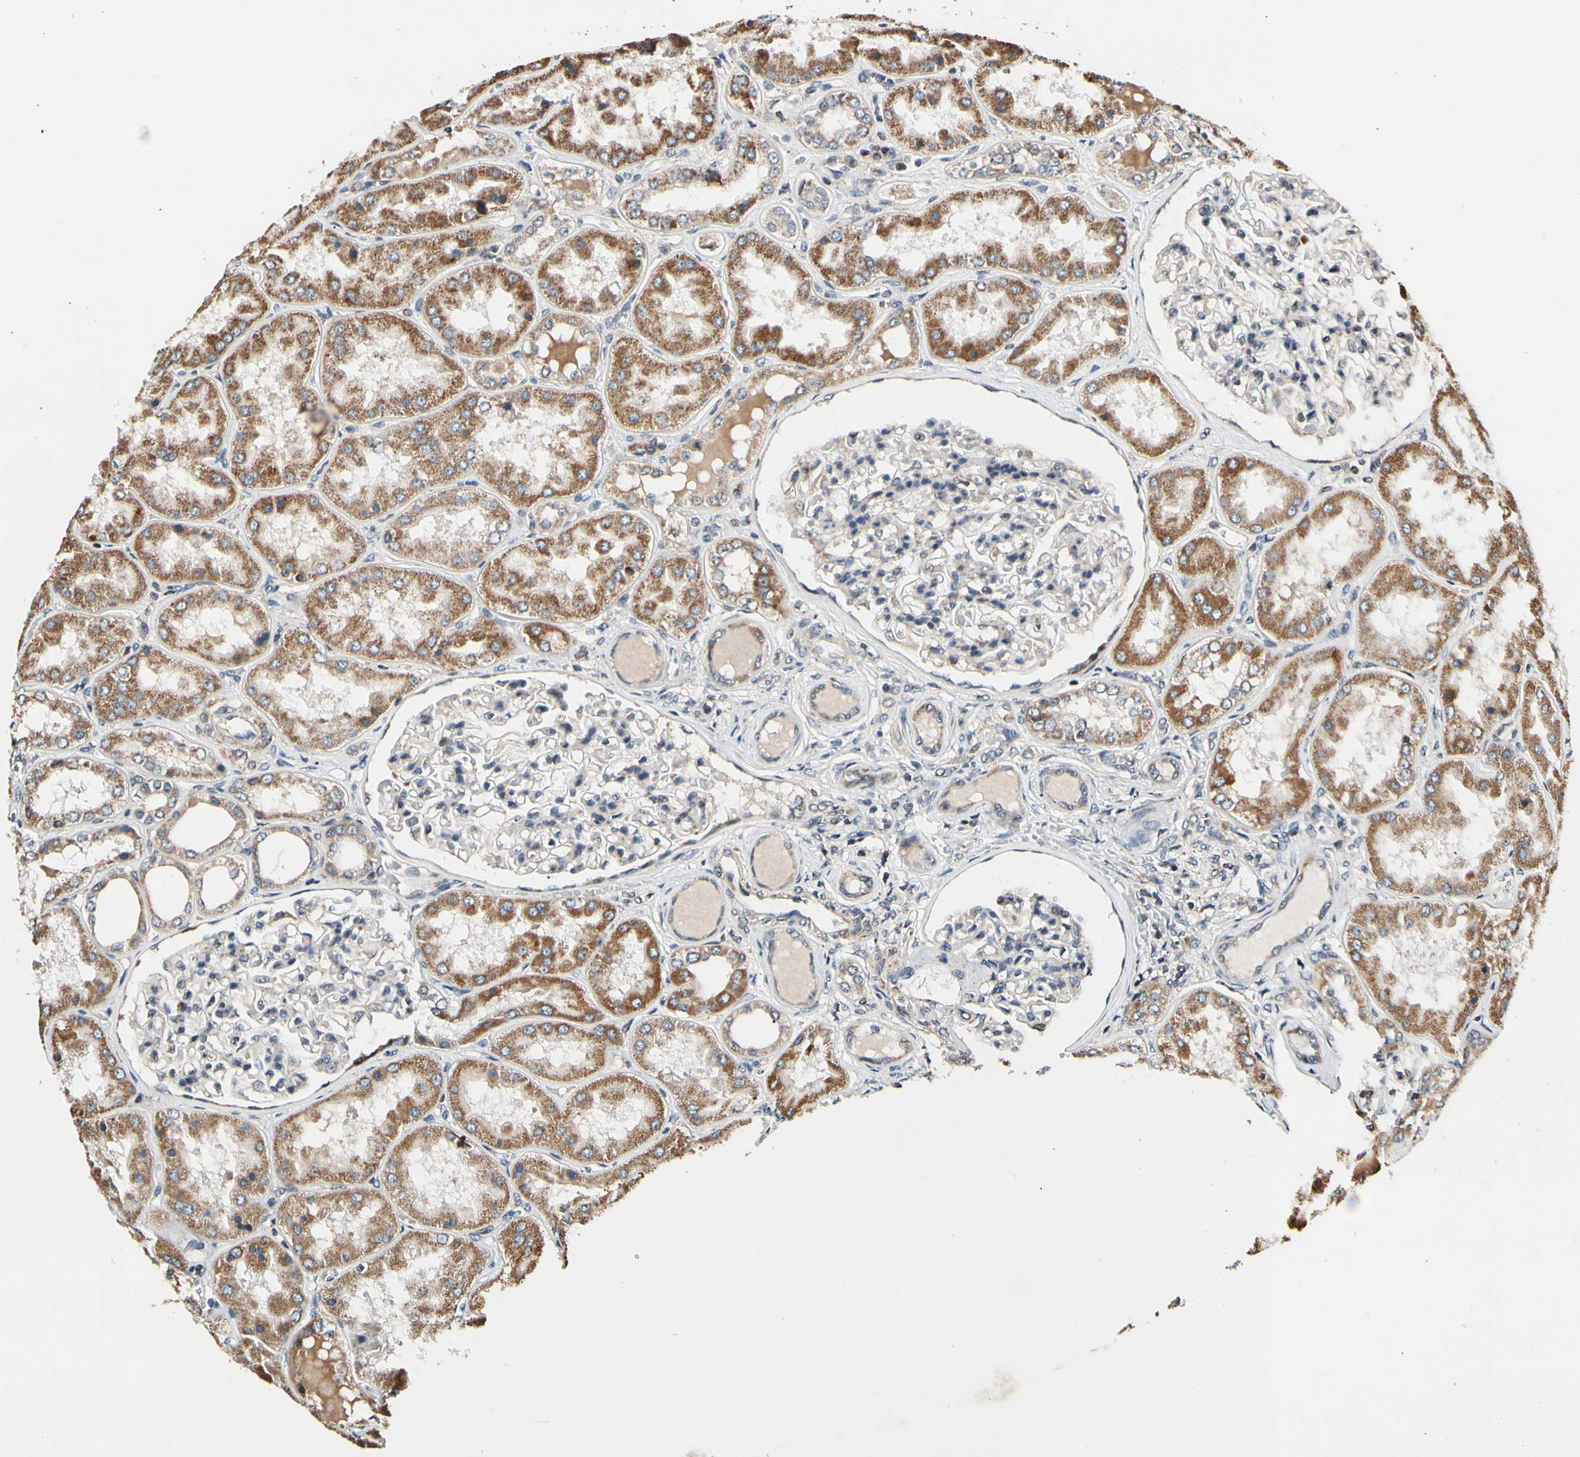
{"staining": {"intensity": "negative", "quantity": "none", "location": "none"}, "tissue": "kidney", "cell_type": "Cells in glomeruli", "image_type": "normal", "snomed": [{"axis": "morphology", "description": "Normal tissue, NOS"}, {"axis": "topography", "description": "Kidney"}], "caption": "Immunohistochemistry (IHC) of unremarkable human kidney shows no staining in cells in glomeruli. Nuclei are stained in blue.", "gene": "KHDC4", "patient": {"sex": "female", "age": 56}}